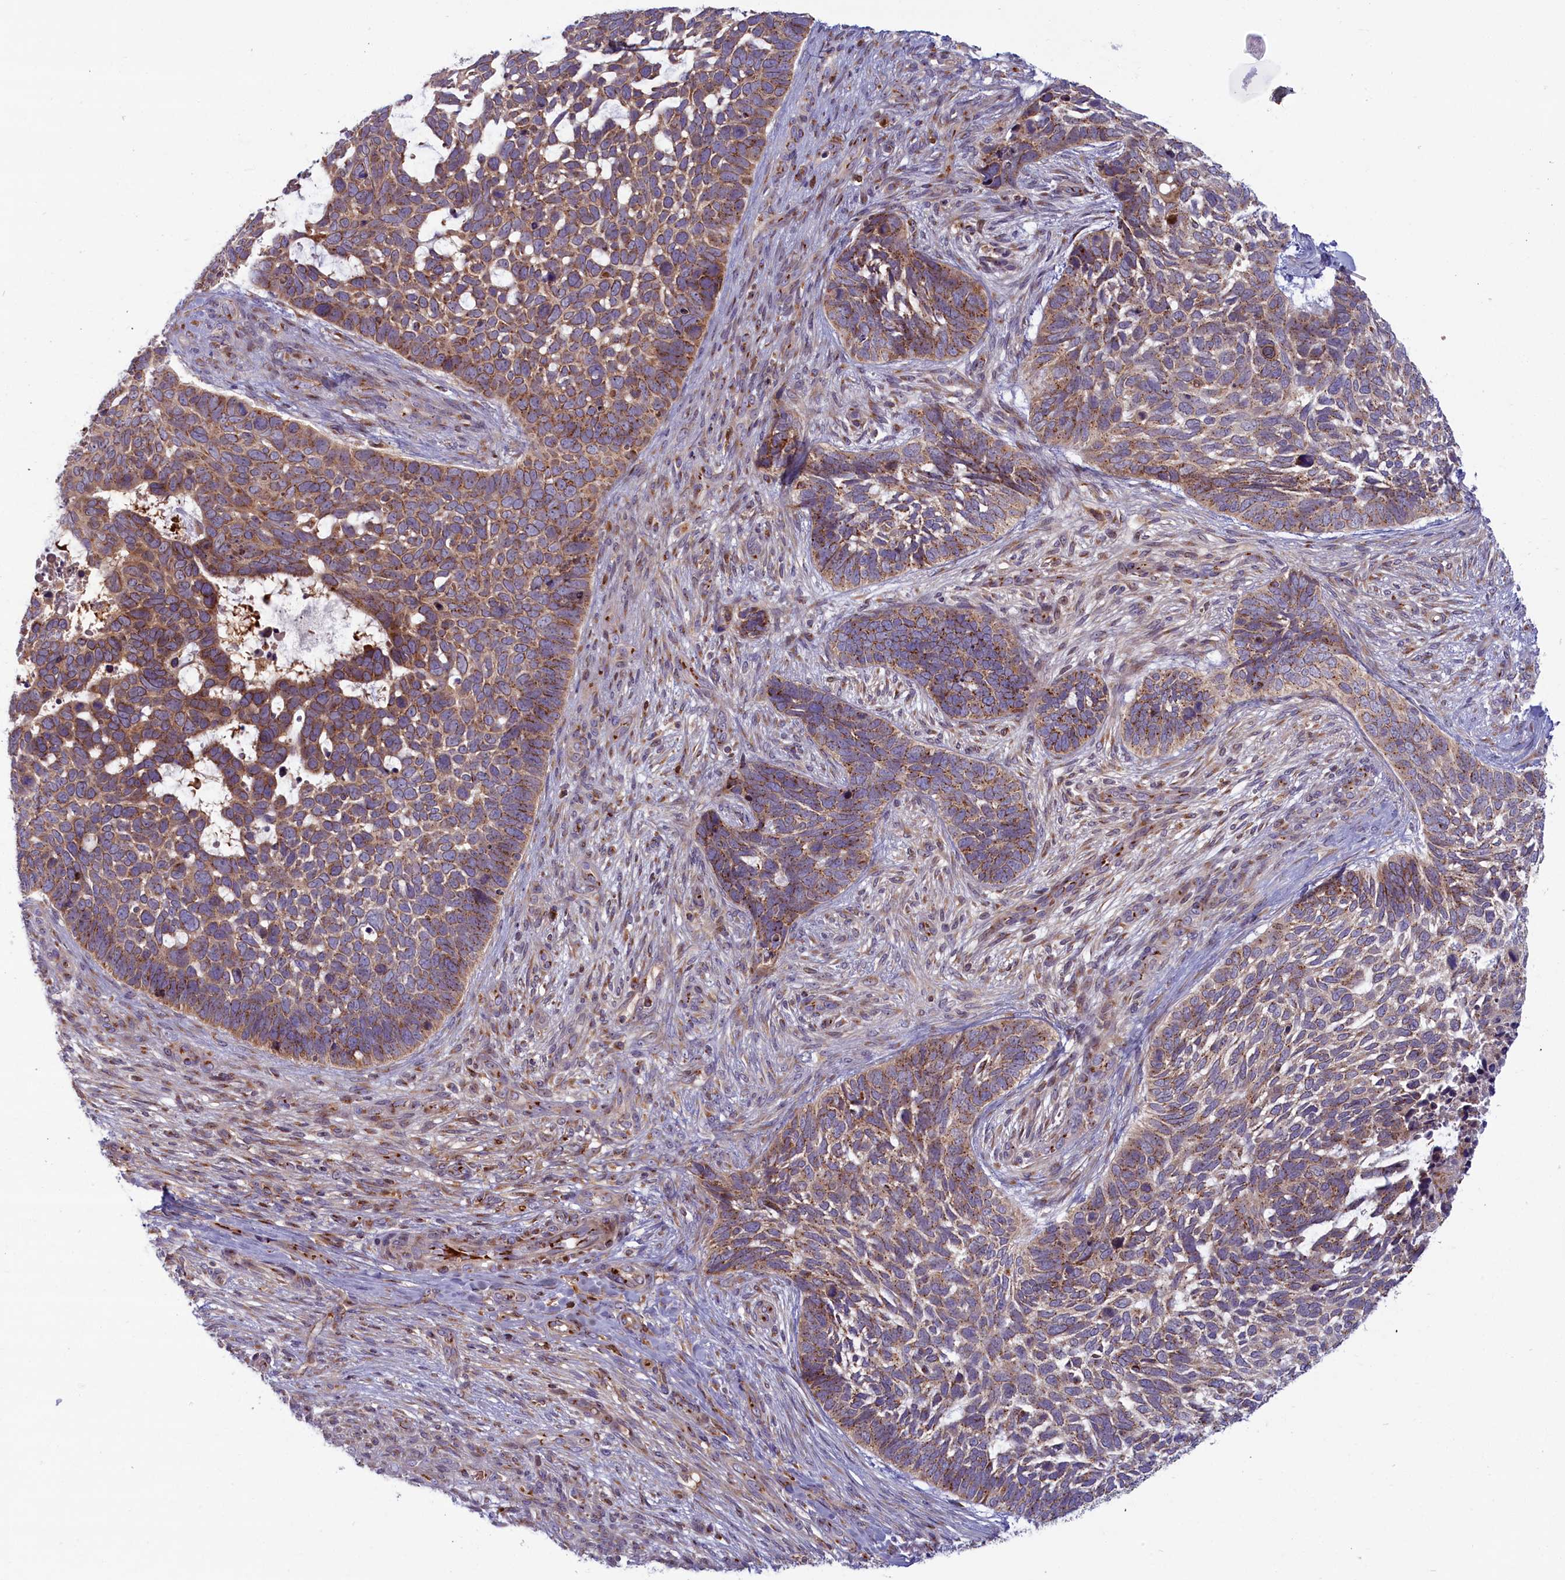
{"staining": {"intensity": "moderate", "quantity": "25%-75%", "location": "cytoplasmic/membranous"}, "tissue": "skin cancer", "cell_type": "Tumor cells", "image_type": "cancer", "snomed": [{"axis": "morphology", "description": "Basal cell carcinoma"}, {"axis": "topography", "description": "Skin"}], "caption": "About 25%-75% of tumor cells in basal cell carcinoma (skin) reveal moderate cytoplasmic/membranous protein expression as visualized by brown immunohistochemical staining.", "gene": "BLVRB", "patient": {"sex": "male", "age": 88}}